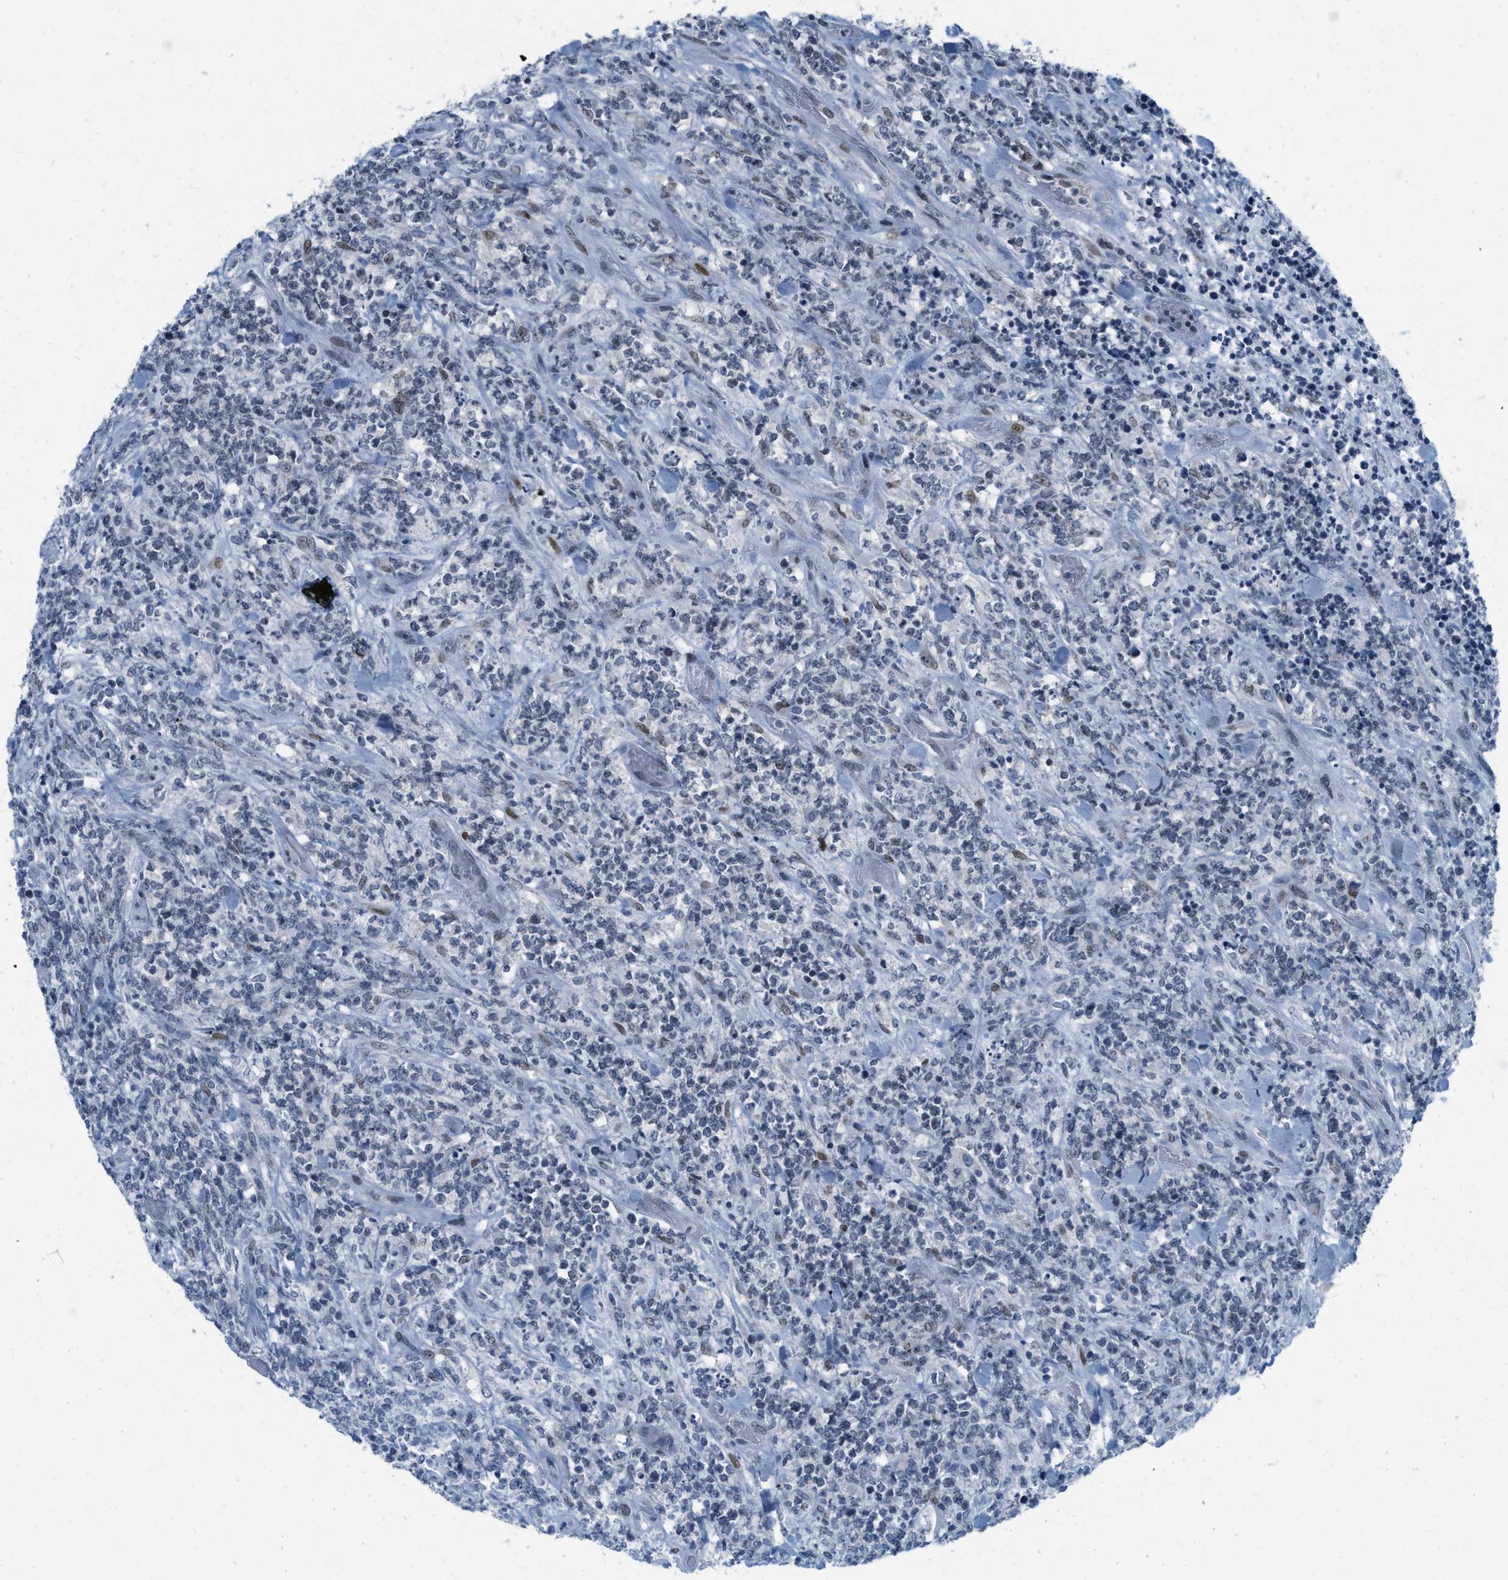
{"staining": {"intensity": "negative", "quantity": "none", "location": "none"}, "tissue": "lymphoma", "cell_type": "Tumor cells", "image_type": "cancer", "snomed": [{"axis": "morphology", "description": "Malignant lymphoma, non-Hodgkin's type, High grade"}, {"axis": "topography", "description": "Soft tissue"}], "caption": "Immunohistochemistry of human high-grade malignant lymphoma, non-Hodgkin's type shows no expression in tumor cells.", "gene": "PBX1", "patient": {"sex": "male", "age": 18}}